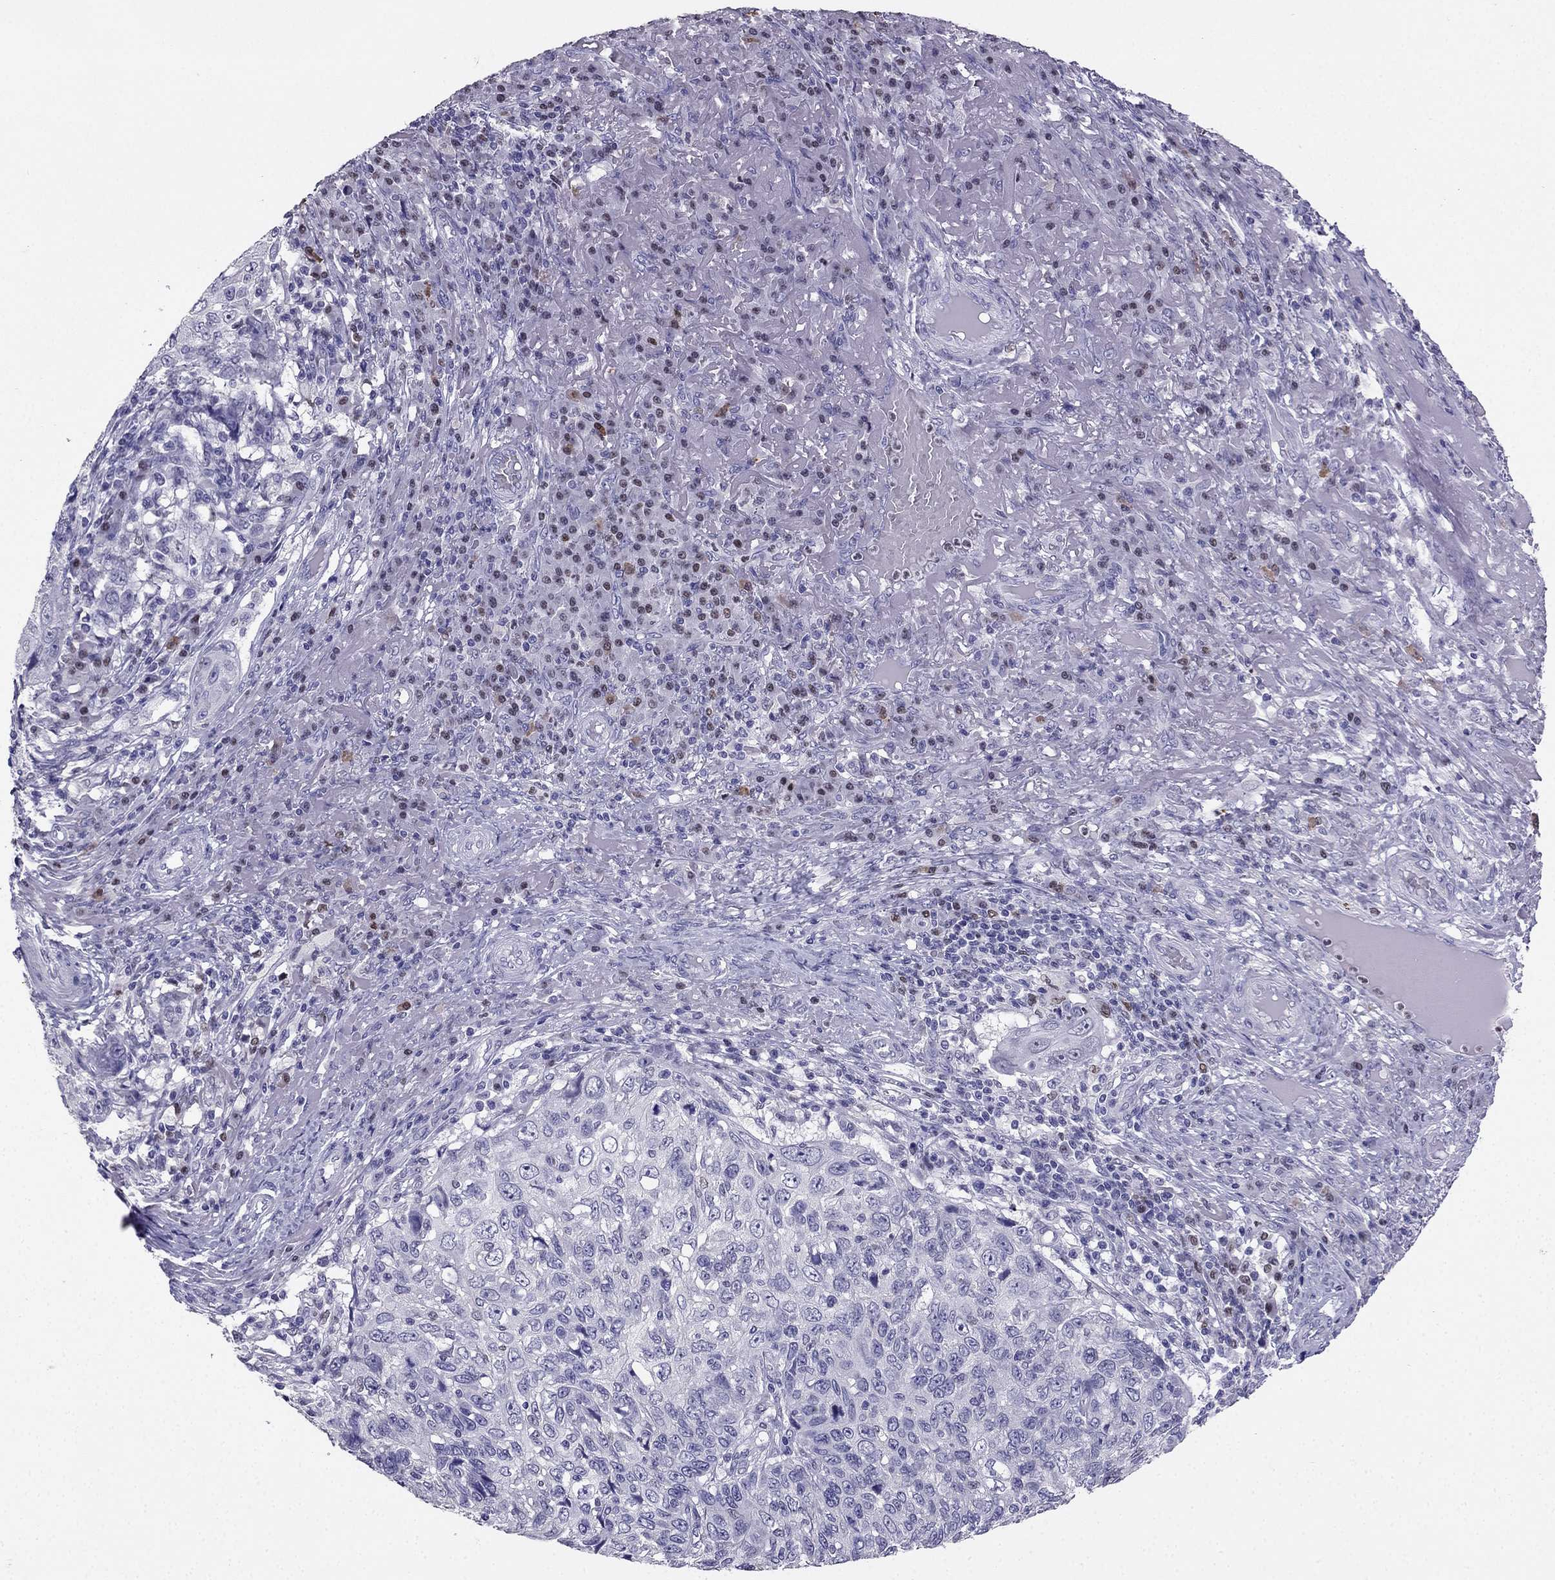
{"staining": {"intensity": "negative", "quantity": "none", "location": "none"}, "tissue": "skin cancer", "cell_type": "Tumor cells", "image_type": "cancer", "snomed": [{"axis": "morphology", "description": "Squamous cell carcinoma, NOS"}, {"axis": "topography", "description": "Skin"}], "caption": "Immunohistochemistry (IHC) image of skin squamous cell carcinoma stained for a protein (brown), which reveals no positivity in tumor cells.", "gene": "ARID3A", "patient": {"sex": "male", "age": 92}}